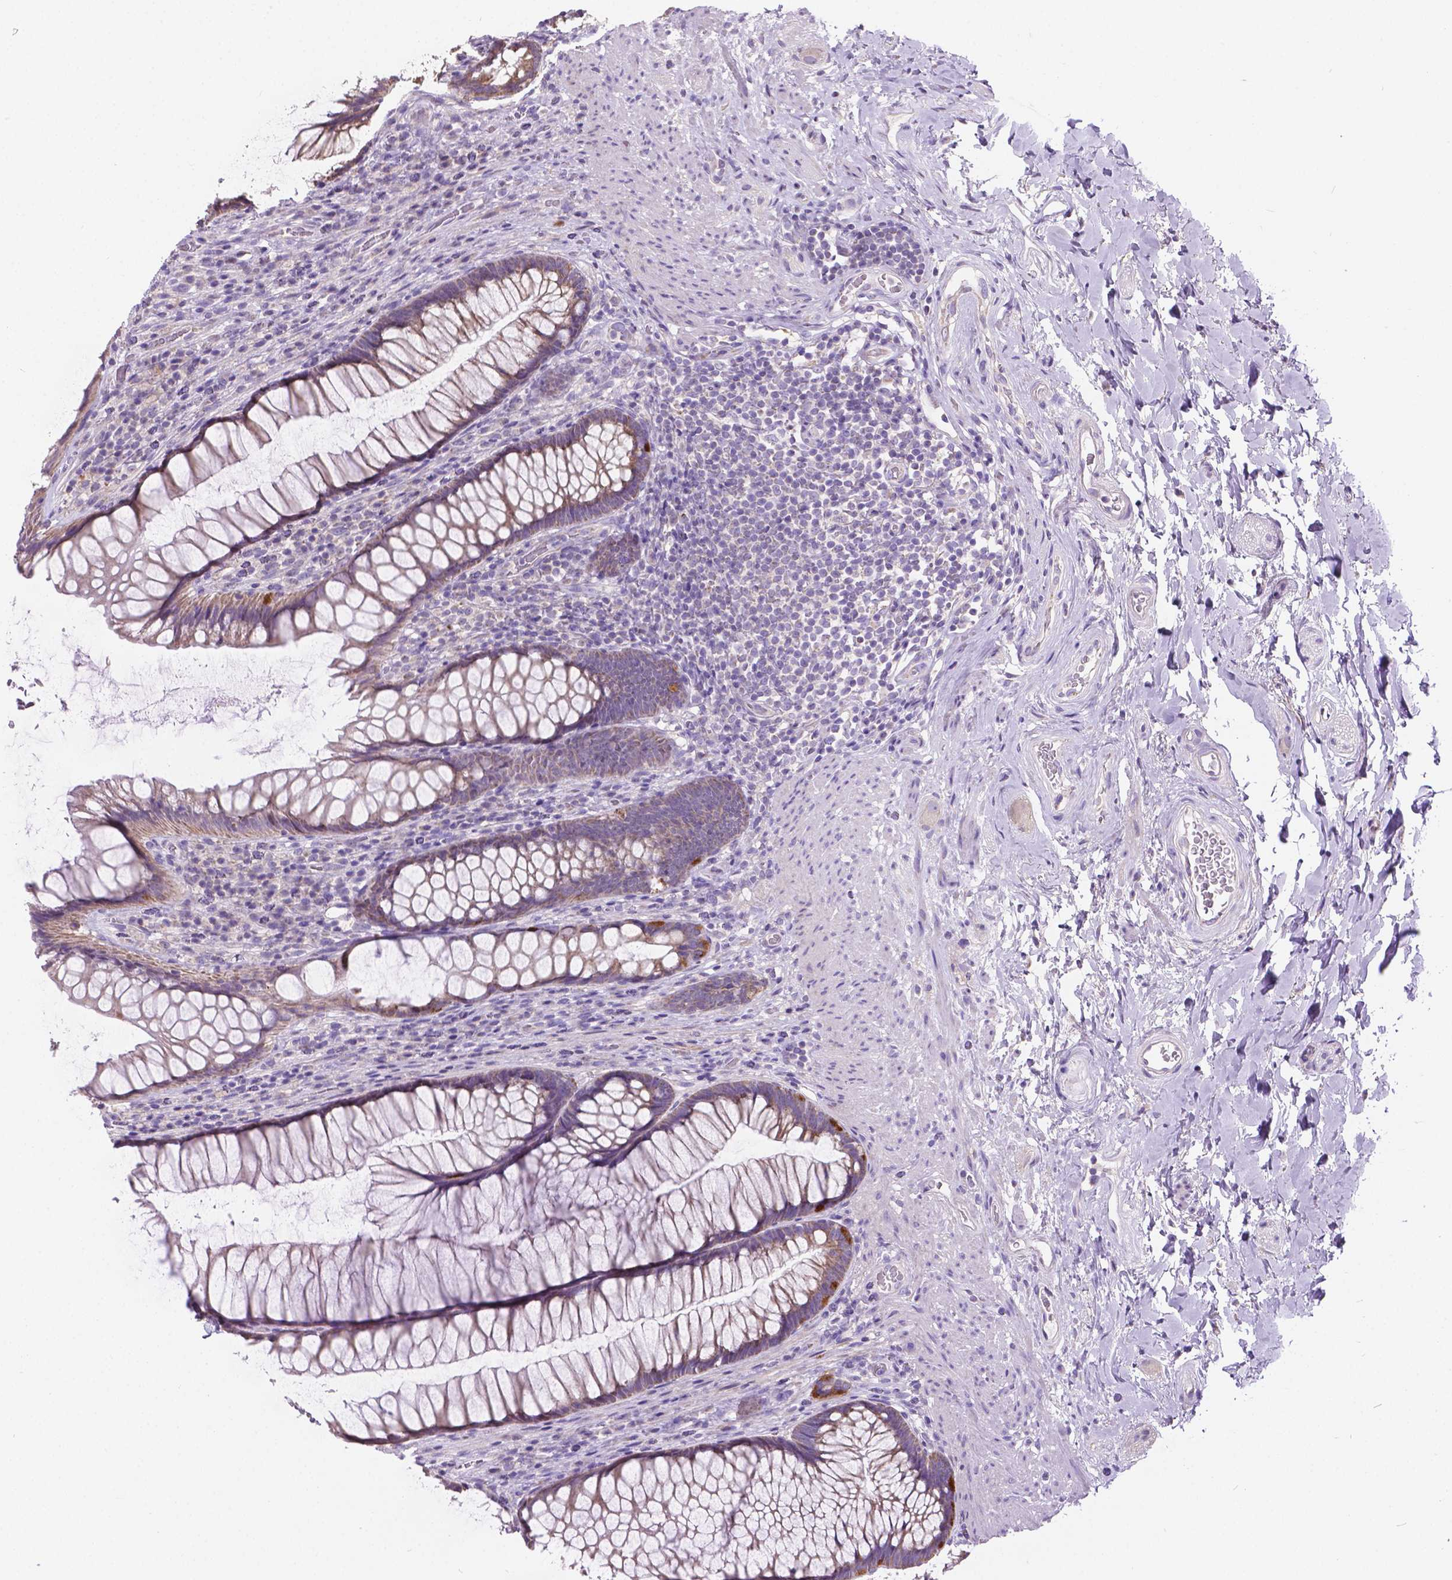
{"staining": {"intensity": "moderate", "quantity": "<25%", "location": "cytoplasmic/membranous"}, "tissue": "rectum", "cell_type": "Glandular cells", "image_type": "normal", "snomed": [{"axis": "morphology", "description": "Normal tissue, NOS"}, {"axis": "topography", "description": "Smooth muscle"}, {"axis": "topography", "description": "Rectum"}], "caption": "Immunohistochemistry staining of unremarkable rectum, which shows low levels of moderate cytoplasmic/membranous staining in approximately <25% of glandular cells indicating moderate cytoplasmic/membranous protein expression. The staining was performed using DAB (3,3'-diaminobenzidine) (brown) for protein detection and nuclei were counterstained in hematoxylin (blue).", "gene": "CSPG5", "patient": {"sex": "male", "age": 53}}